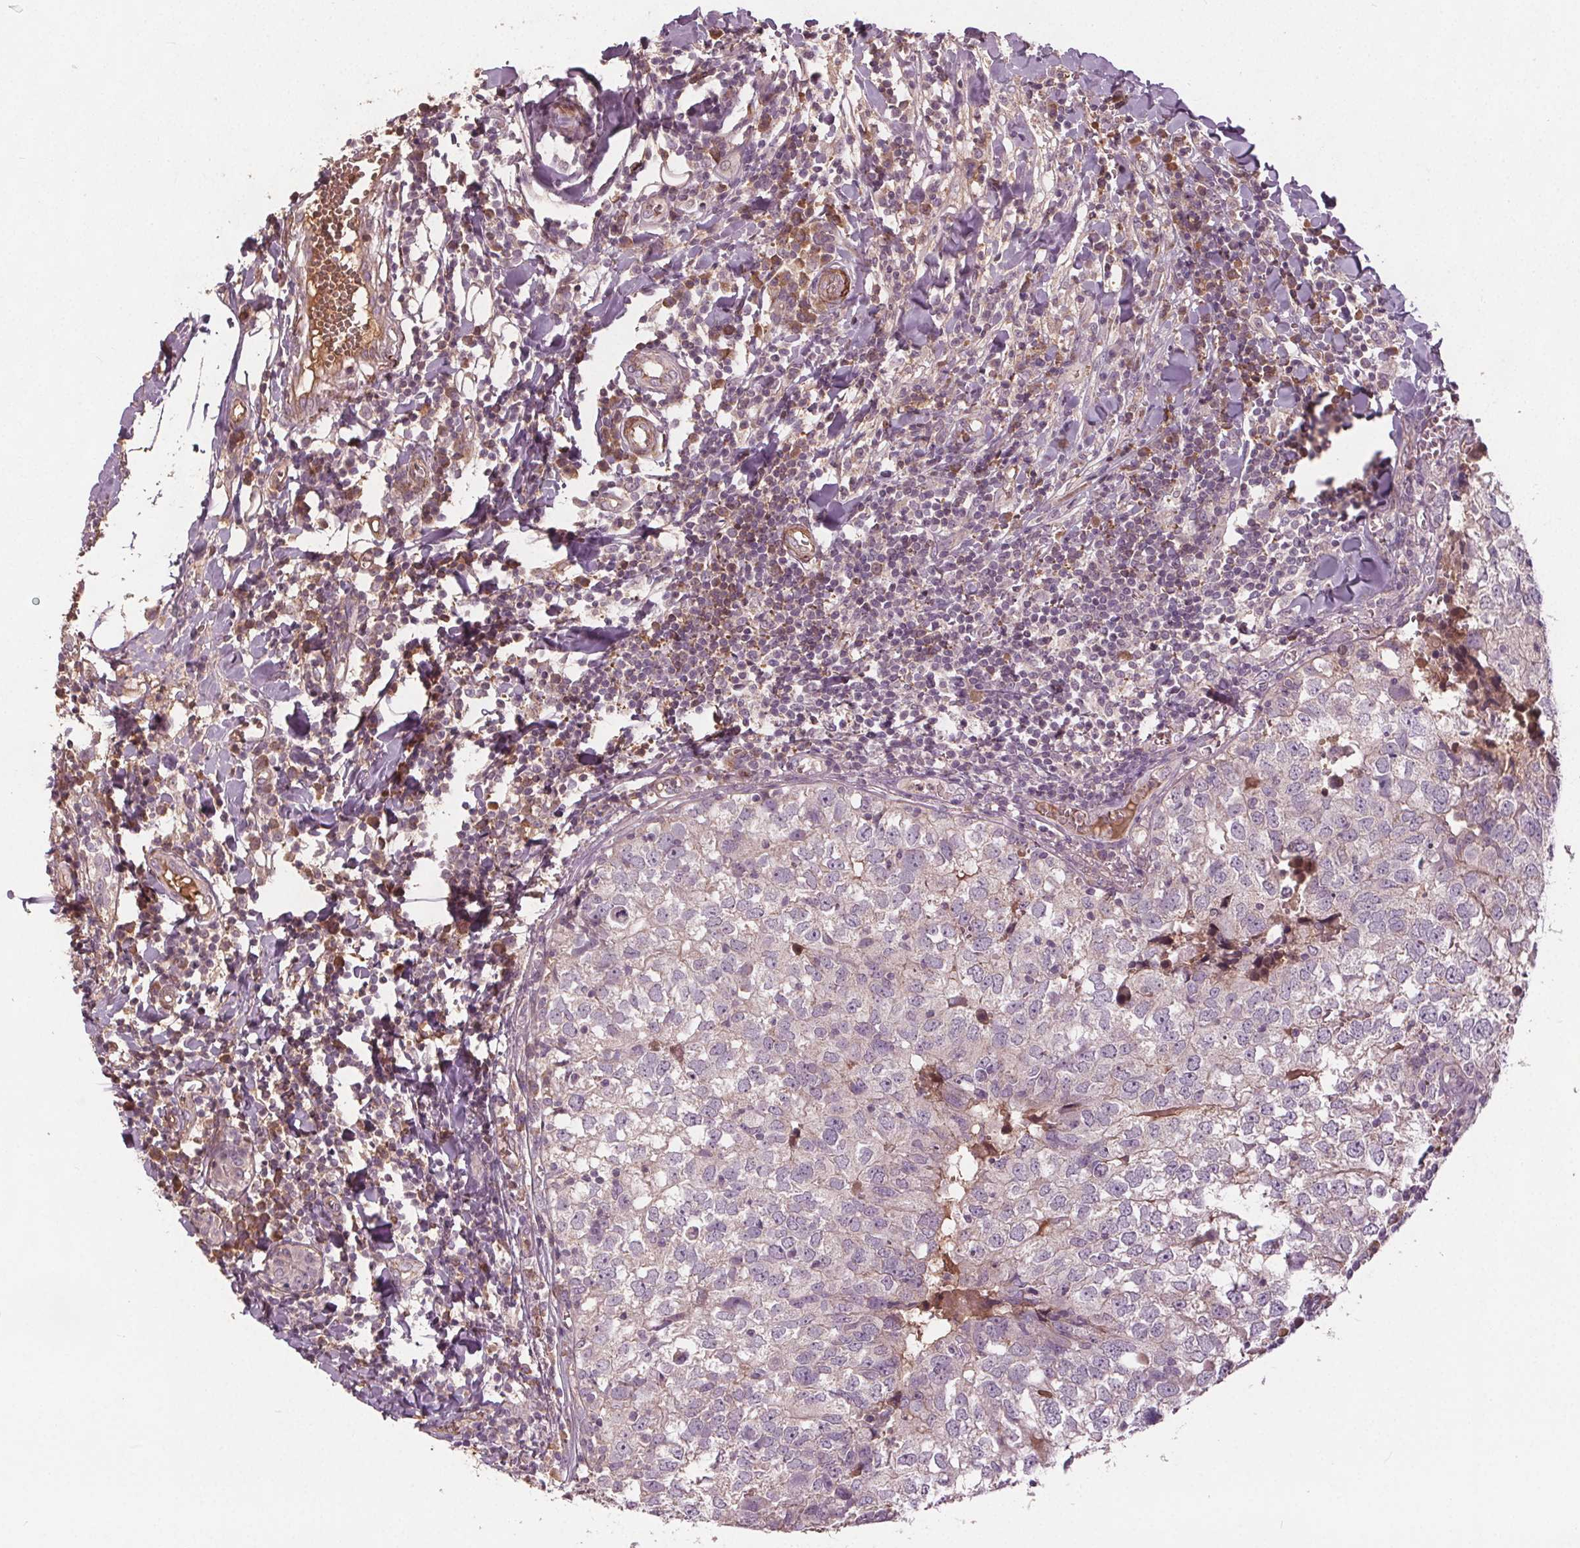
{"staining": {"intensity": "negative", "quantity": "none", "location": "none"}, "tissue": "breast cancer", "cell_type": "Tumor cells", "image_type": "cancer", "snomed": [{"axis": "morphology", "description": "Duct carcinoma"}, {"axis": "topography", "description": "Breast"}], "caption": "Immunohistochemistry (IHC) image of neoplastic tissue: breast cancer (intraductal carcinoma) stained with DAB reveals no significant protein staining in tumor cells.", "gene": "PDGFD", "patient": {"sex": "female", "age": 30}}